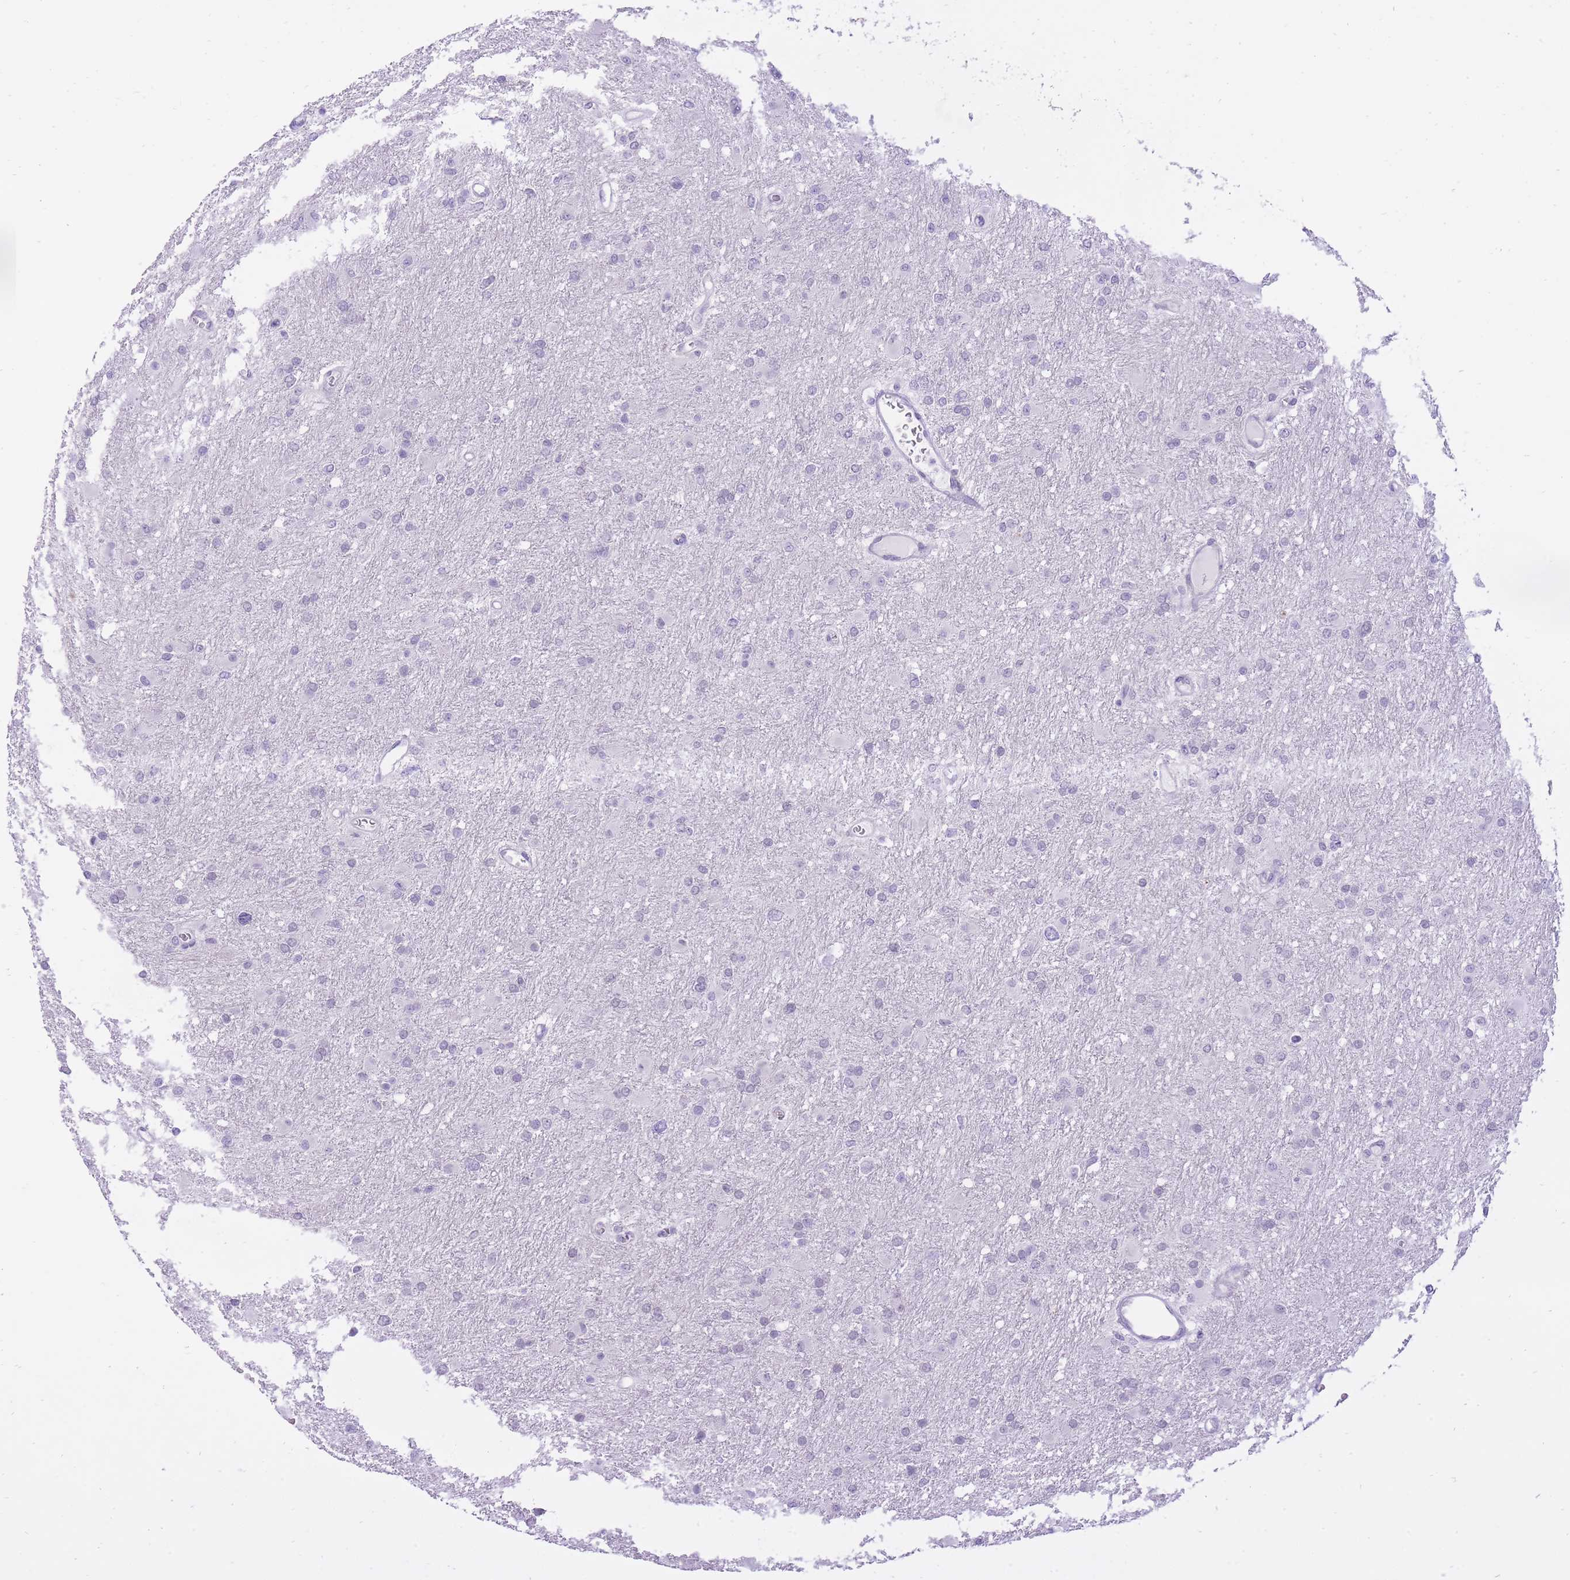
{"staining": {"intensity": "negative", "quantity": "none", "location": "none"}, "tissue": "glioma", "cell_type": "Tumor cells", "image_type": "cancer", "snomed": [{"axis": "morphology", "description": "Glioma, malignant, High grade"}, {"axis": "topography", "description": "Cerebral cortex"}], "caption": "This photomicrograph is of glioma stained with immunohistochemistry to label a protein in brown with the nuclei are counter-stained blue. There is no positivity in tumor cells.", "gene": "DENND2D", "patient": {"sex": "female", "age": 36}}